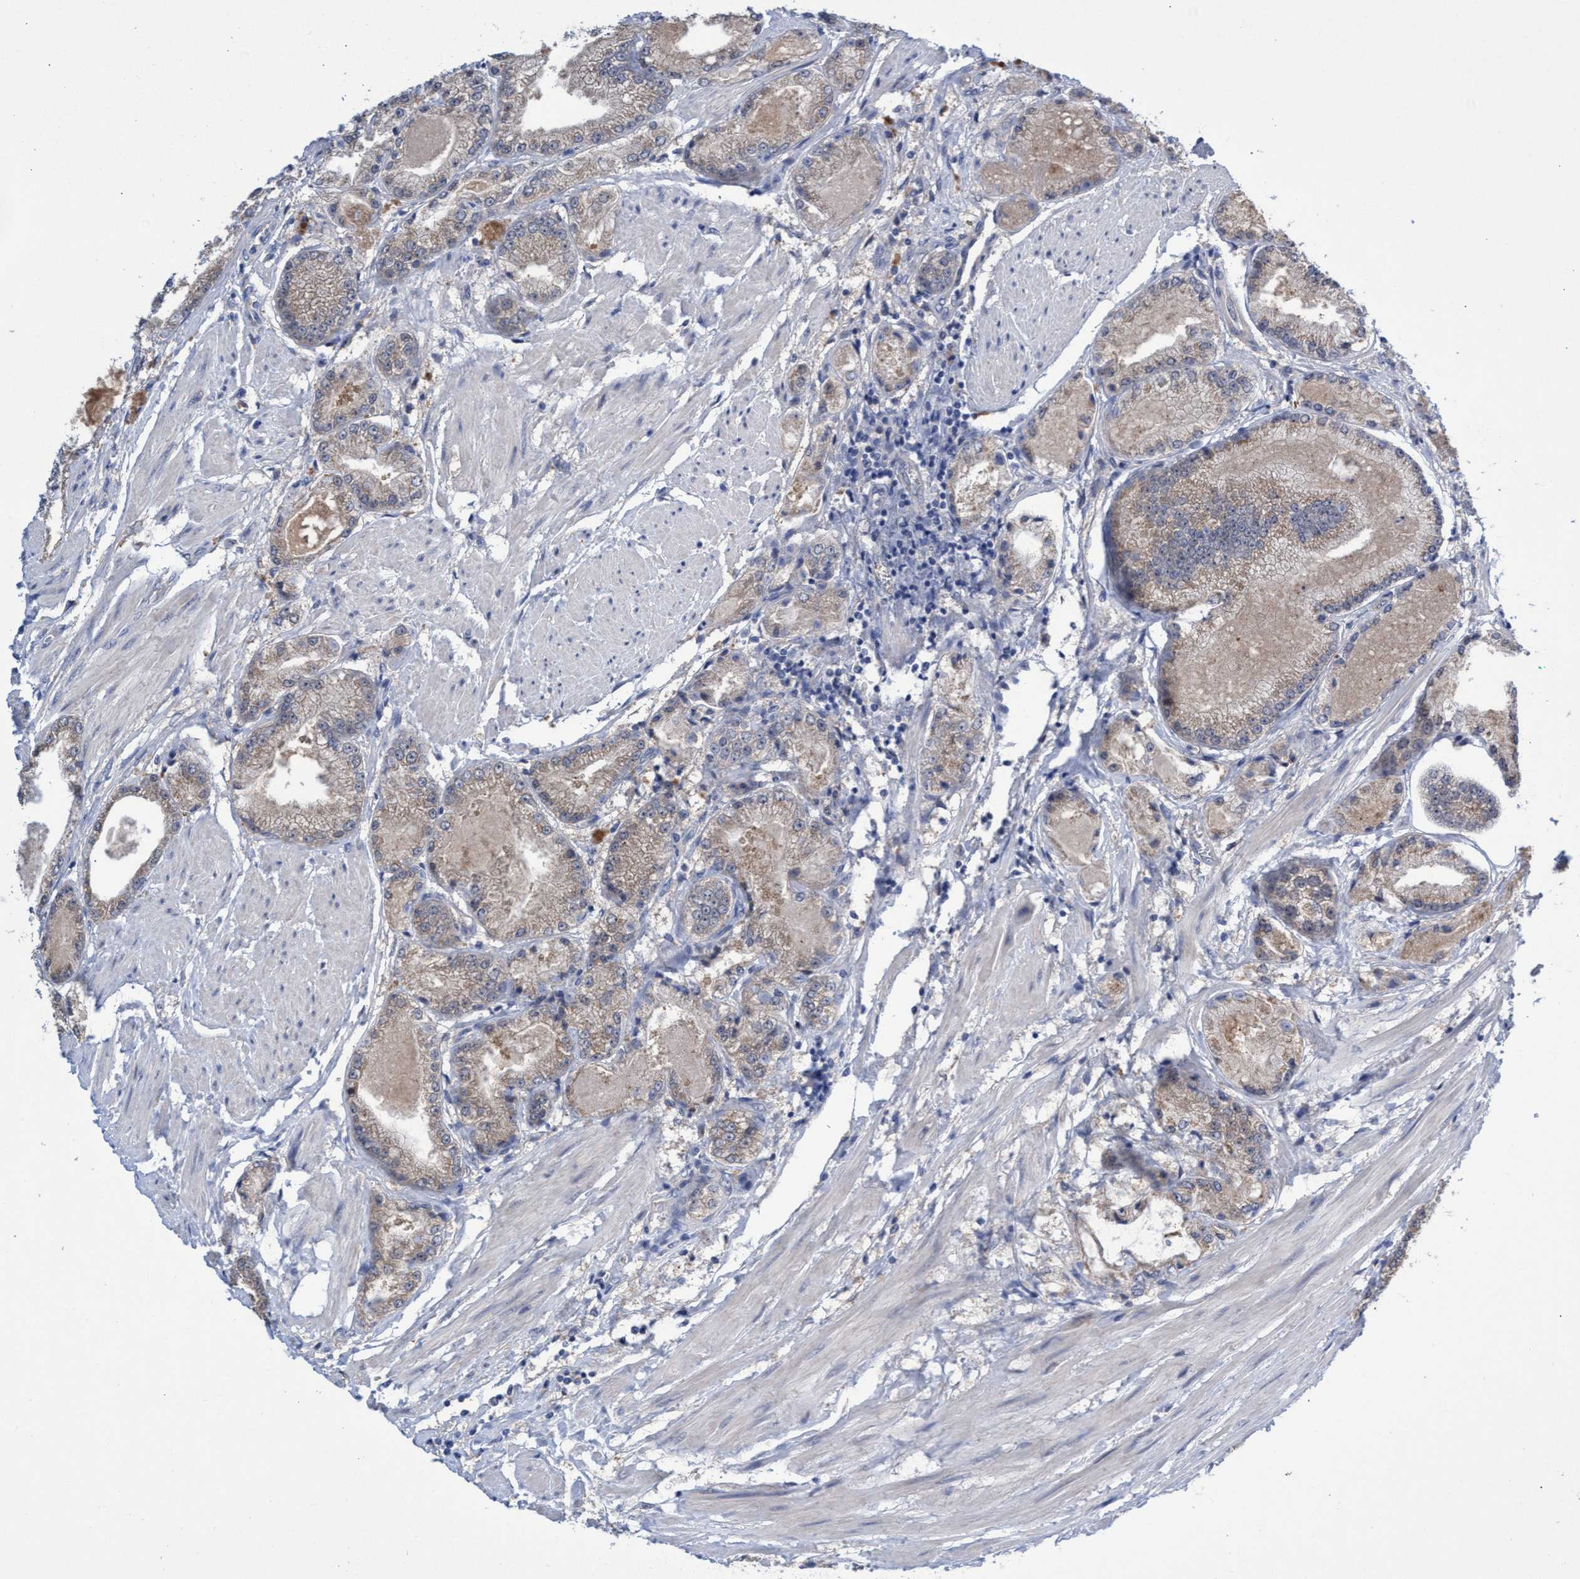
{"staining": {"intensity": "weak", "quantity": "25%-75%", "location": "cytoplasmic/membranous"}, "tissue": "prostate cancer", "cell_type": "Tumor cells", "image_type": "cancer", "snomed": [{"axis": "morphology", "description": "Adenocarcinoma, High grade"}, {"axis": "topography", "description": "Prostate"}], "caption": "IHC photomicrograph of human prostate cancer (adenocarcinoma (high-grade)) stained for a protein (brown), which demonstrates low levels of weak cytoplasmic/membranous expression in approximately 25%-75% of tumor cells.", "gene": "SVEP1", "patient": {"sex": "male", "age": 50}}